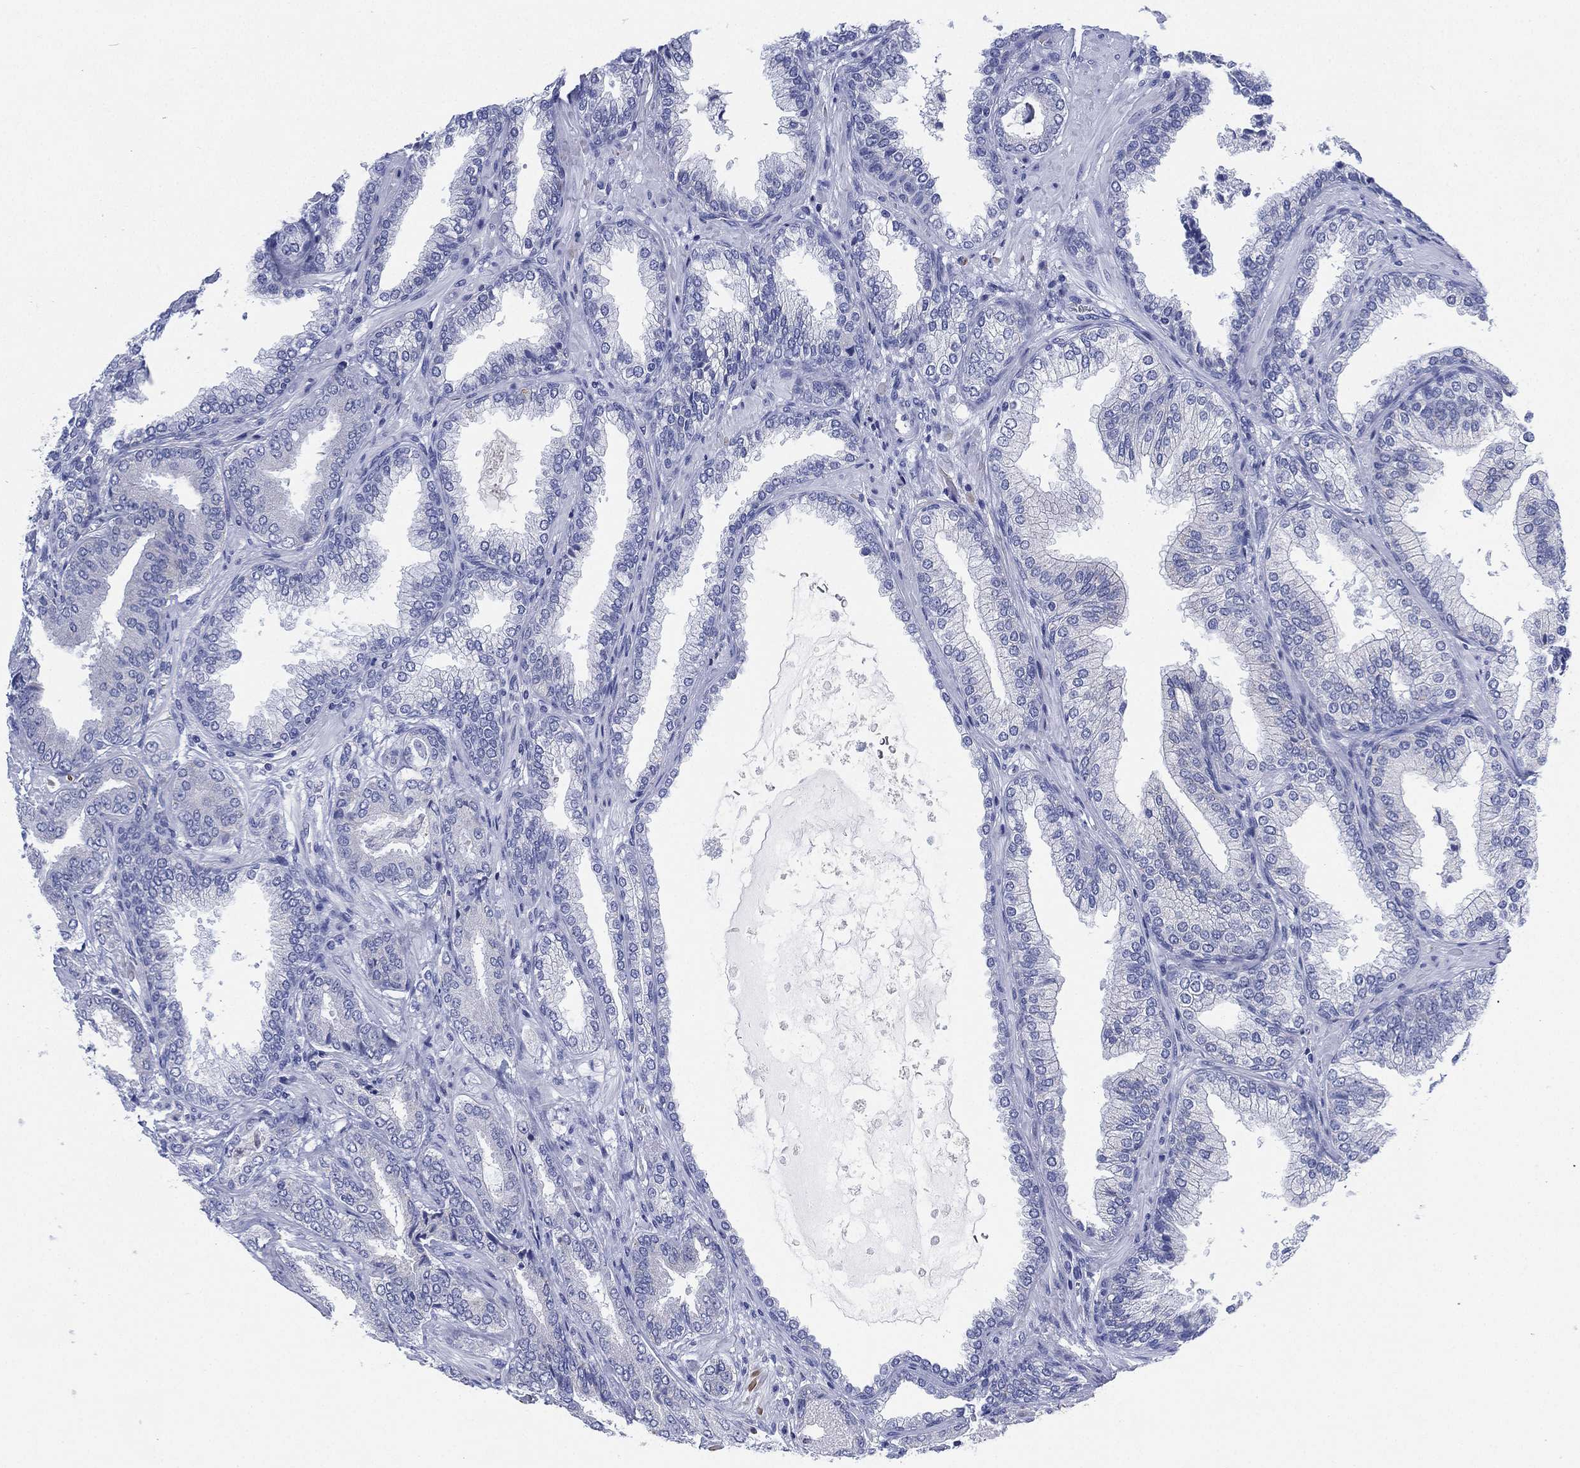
{"staining": {"intensity": "negative", "quantity": "none", "location": "none"}, "tissue": "prostate cancer", "cell_type": "Tumor cells", "image_type": "cancer", "snomed": [{"axis": "morphology", "description": "Adenocarcinoma, Low grade"}, {"axis": "topography", "description": "Prostate"}], "caption": "Human prostate cancer stained for a protein using immunohistochemistry (IHC) demonstrates no staining in tumor cells.", "gene": "SLC9C2", "patient": {"sex": "male", "age": 68}}